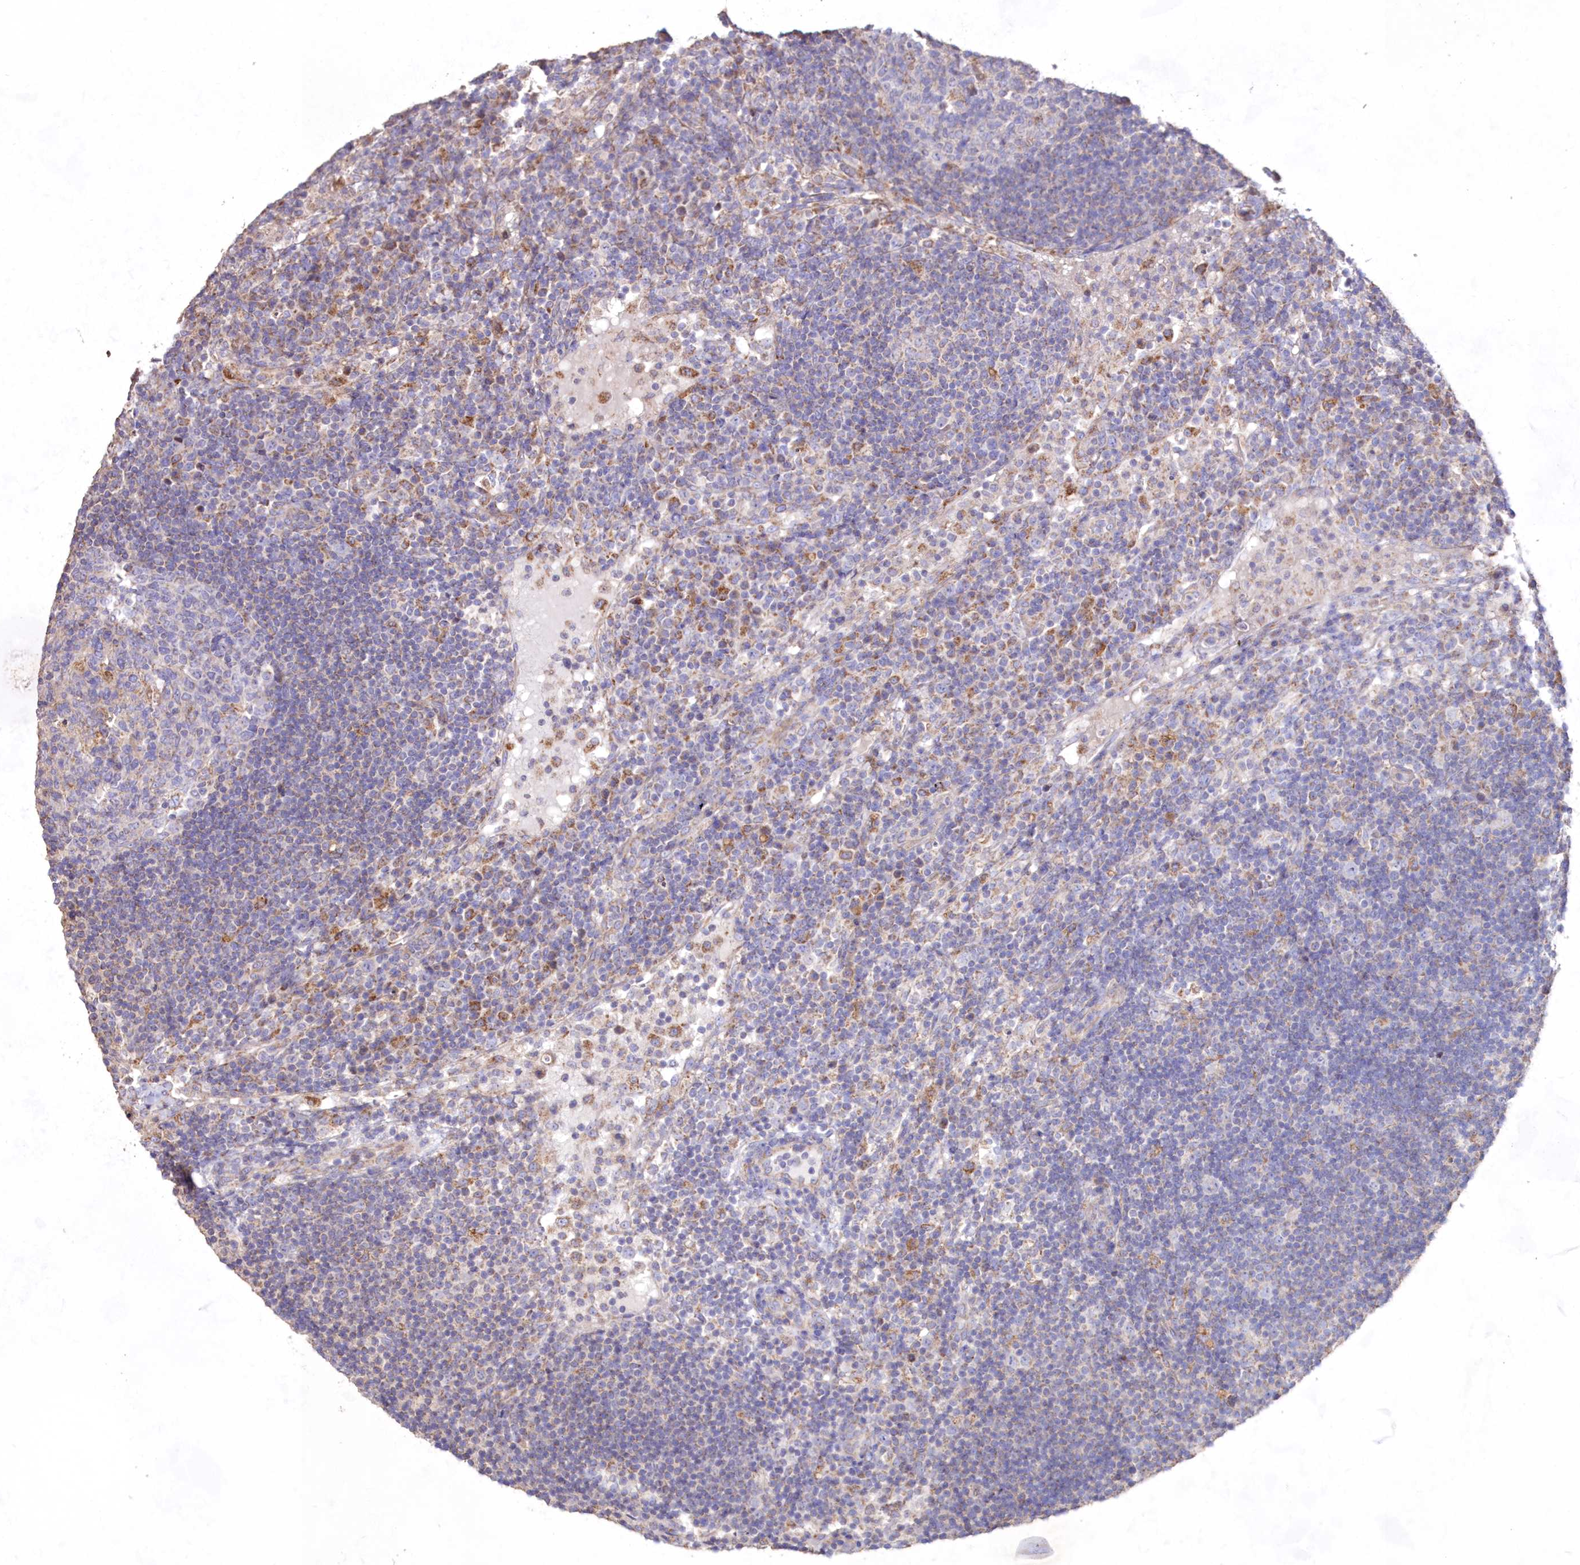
{"staining": {"intensity": "negative", "quantity": "none", "location": "none"}, "tissue": "lymph node", "cell_type": "Germinal center cells", "image_type": "normal", "snomed": [{"axis": "morphology", "description": "Normal tissue, NOS"}, {"axis": "topography", "description": "Lymph node"}], "caption": "Image shows no significant protein positivity in germinal center cells of benign lymph node. Brightfield microscopy of immunohistochemistry (IHC) stained with DAB (3,3'-diaminobenzidine) (brown) and hematoxylin (blue), captured at high magnification.", "gene": "HADHB", "patient": {"sex": "female", "age": 53}}